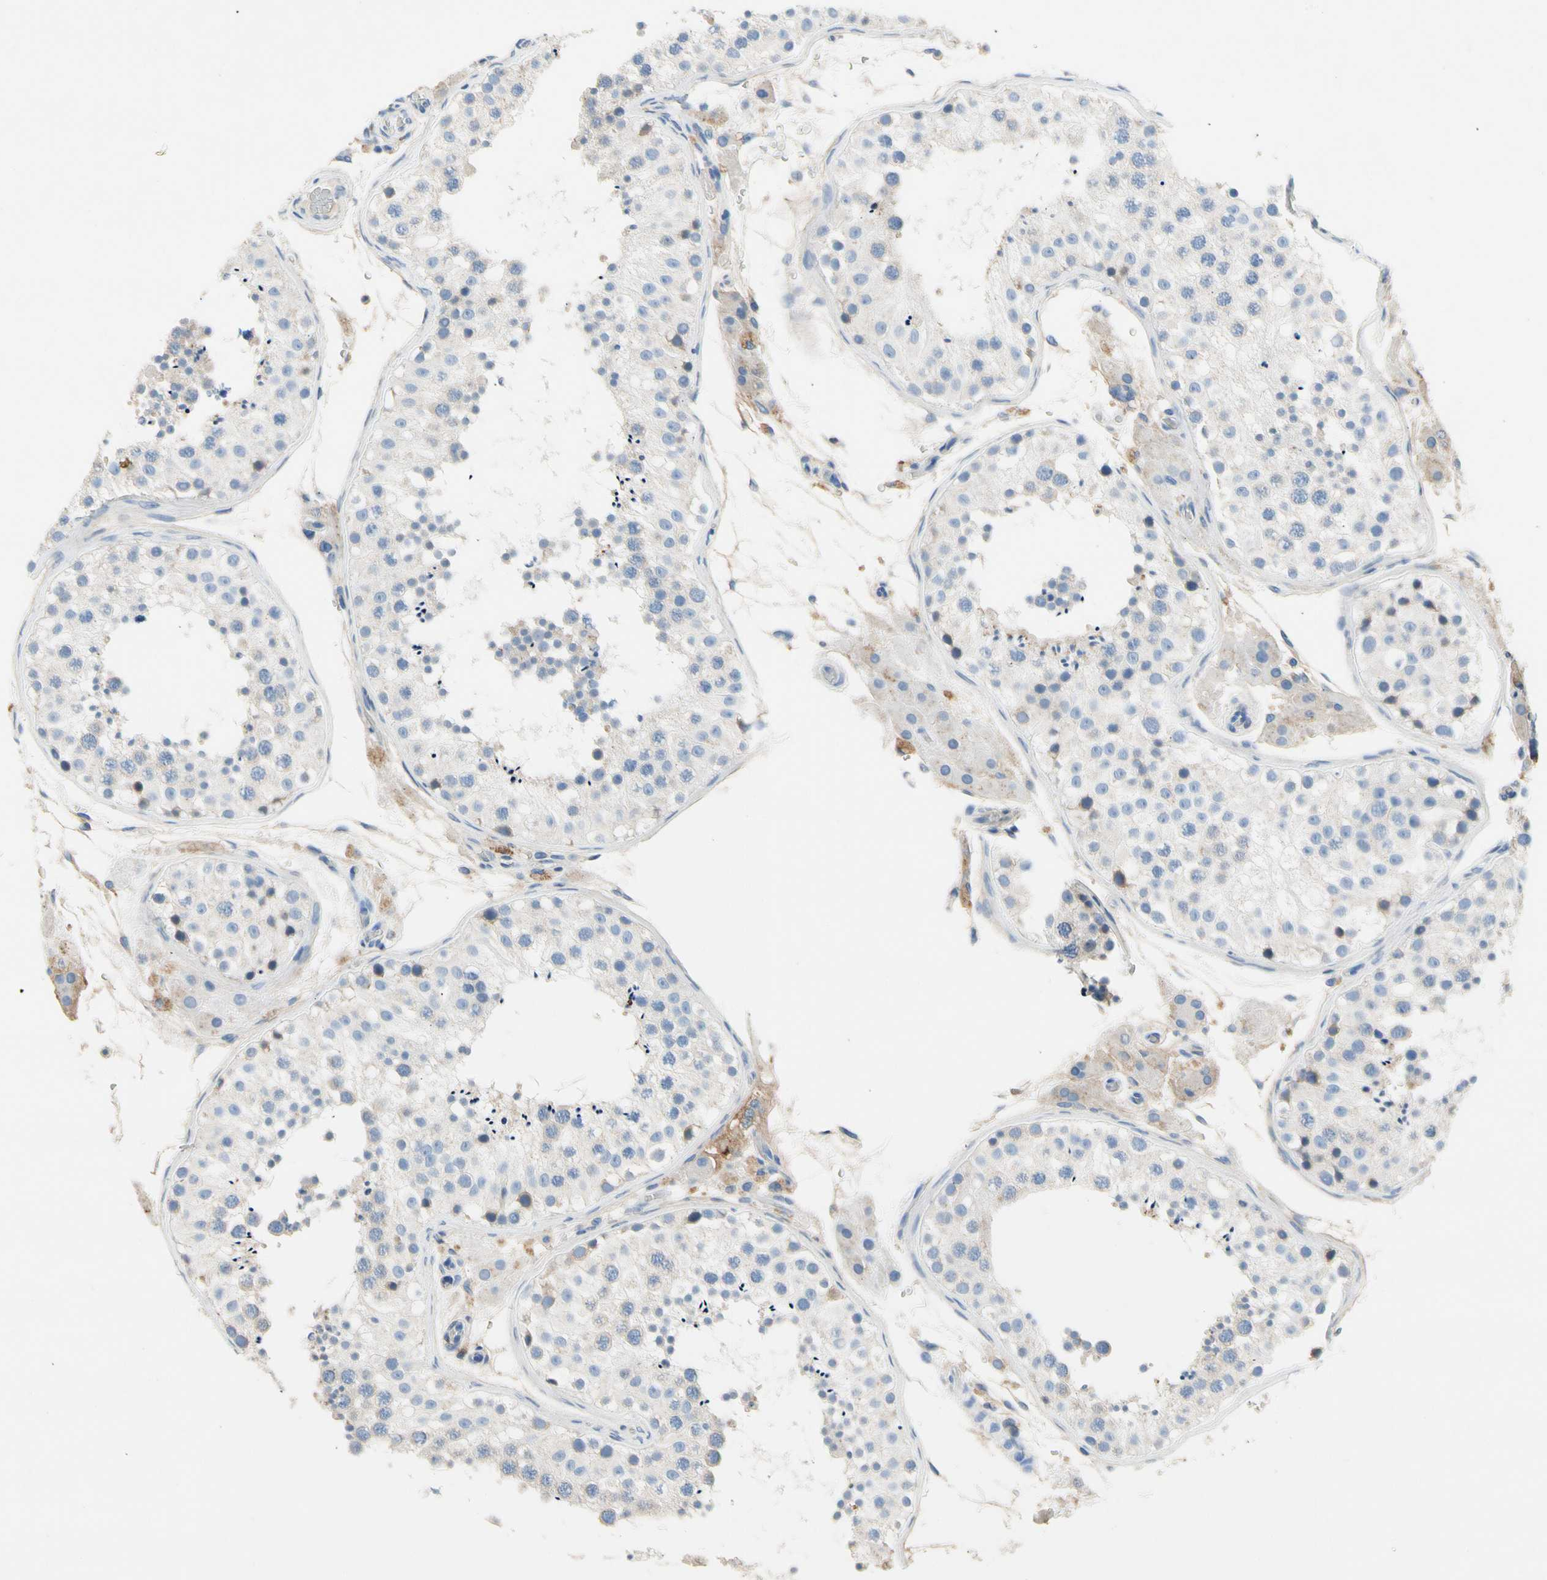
{"staining": {"intensity": "weak", "quantity": "<25%", "location": "cytoplasmic/membranous"}, "tissue": "testis", "cell_type": "Cells in seminiferous ducts", "image_type": "normal", "snomed": [{"axis": "morphology", "description": "Normal tissue, NOS"}, {"axis": "topography", "description": "Testis"}, {"axis": "topography", "description": "Epididymis"}], "caption": "A histopathology image of testis stained for a protein shows no brown staining in cells in seminiferous ducts.", "gene": "CA14", "patient": {"sex": "male", "age": 26}}